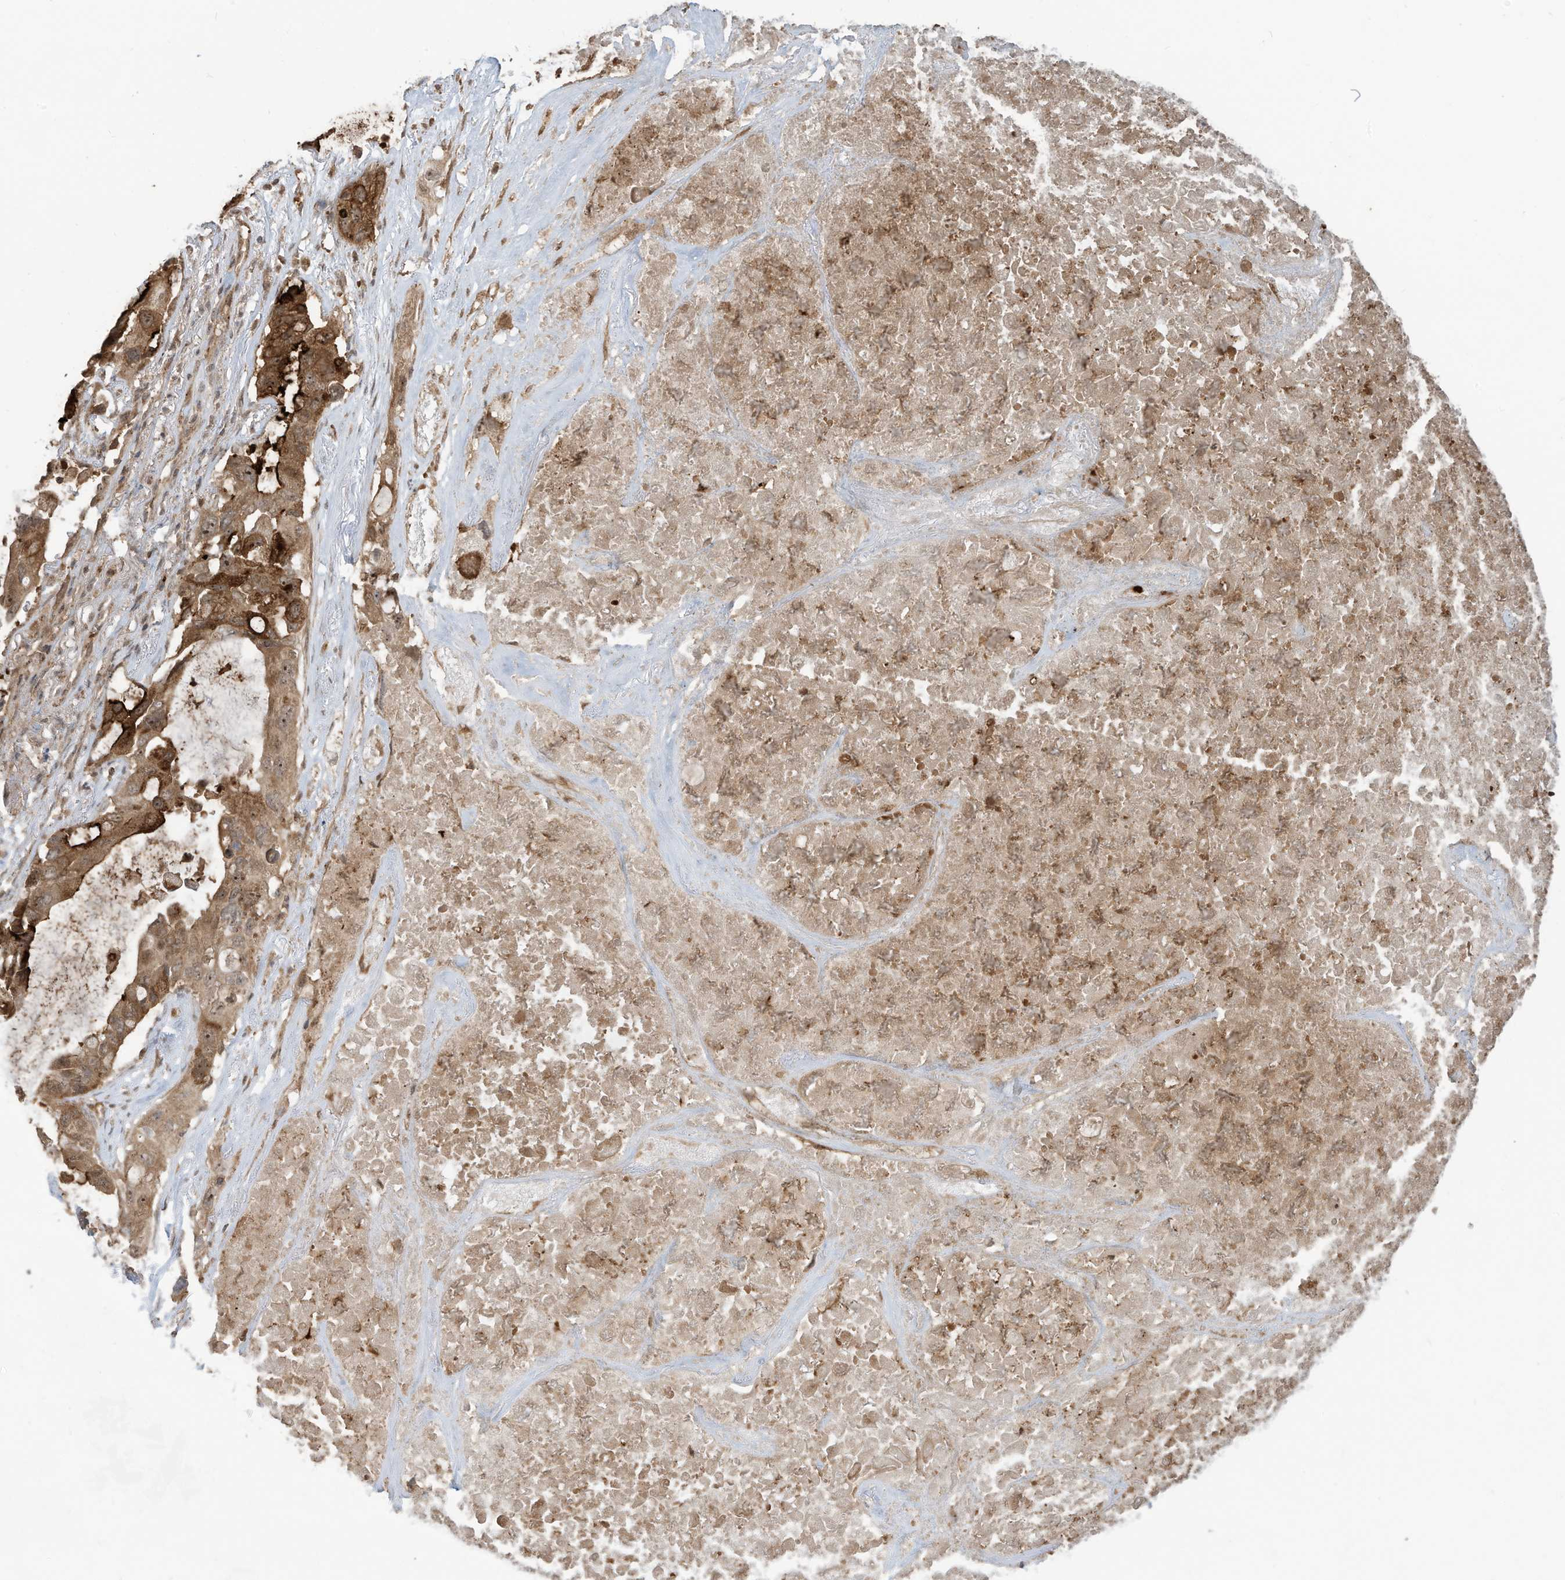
{"staining": {"intensity": "moderate", "quantity": ">75%", "location": "cytoplasmic/membranous,nuclear"}, "tissue": "lung cancer", "cell_type": "Tumor cells", "image_type": "cancer", "snomed": [{"axis": "morphology", "description": "Squamous cell carcinoma, NOS"}, {"axis": "topography", "description": "Lung"}], "caption": "Moderate cytoplasmic/membranous and nuclear expression for a protein is appreciated in about >75% of tumor cells of lung cancer using immunohistochemistry.", "gene": "CARF", "patient": {"sex": "female", "age": 73}}